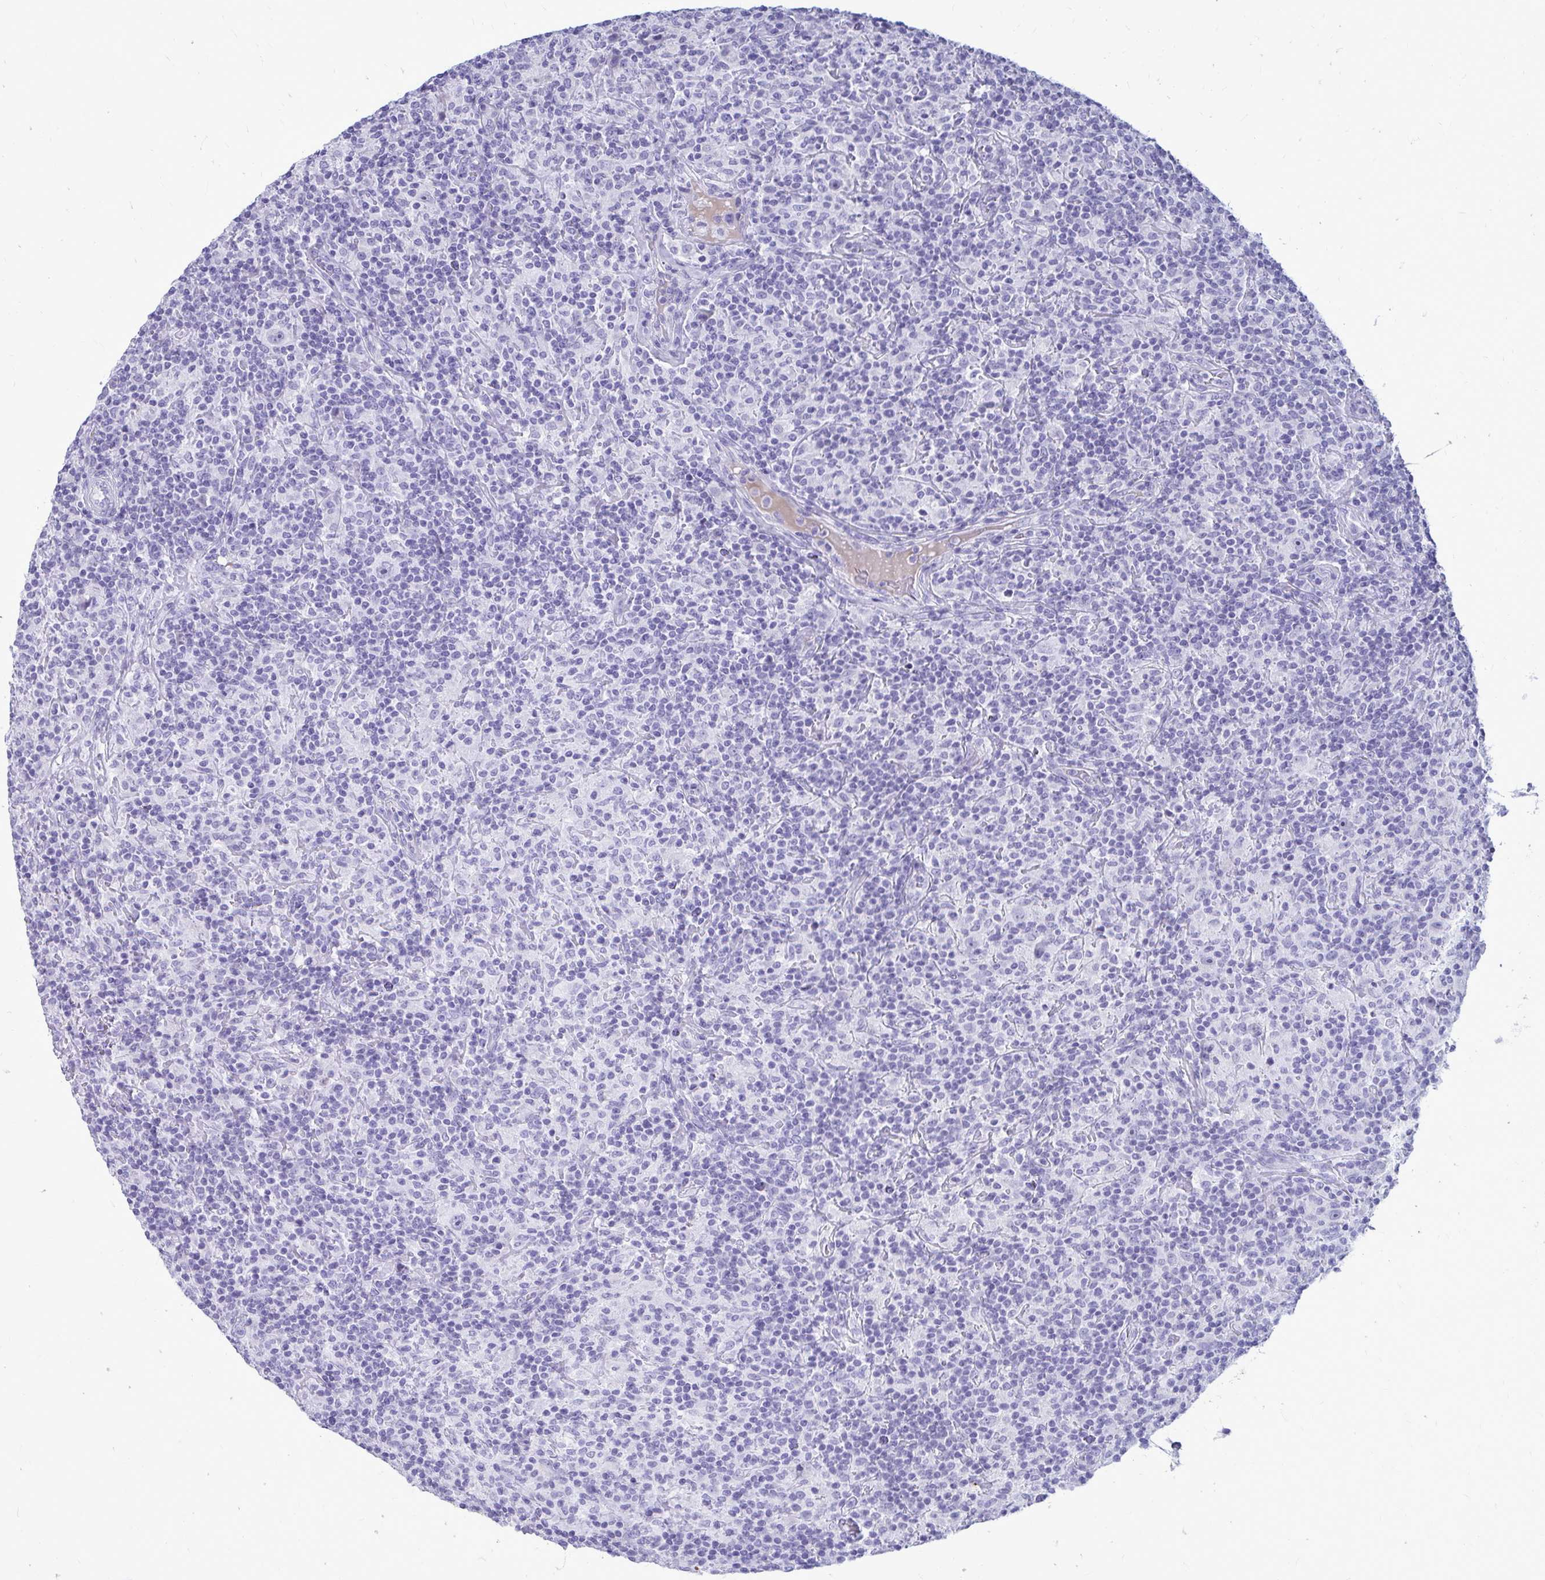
{"staining": {"intensity": "negative", "quantity": "none", "location": "none"}, "tissue": "lymphoma", "cell_type": "Tumor cells", "image_type": "cancer", "snomed": [{"axis": "morphology", "description": "Hodgkin's disease, NOS"}, {"axis": "topography", "description": "Lymph node"}], "caption": "An immunohistochemistry image of lymphoma is shown. There is no staining in tumor cells of lymphoma.", "gene": "NANOGNB", "patient": {"sex": "male", "age": 70}}